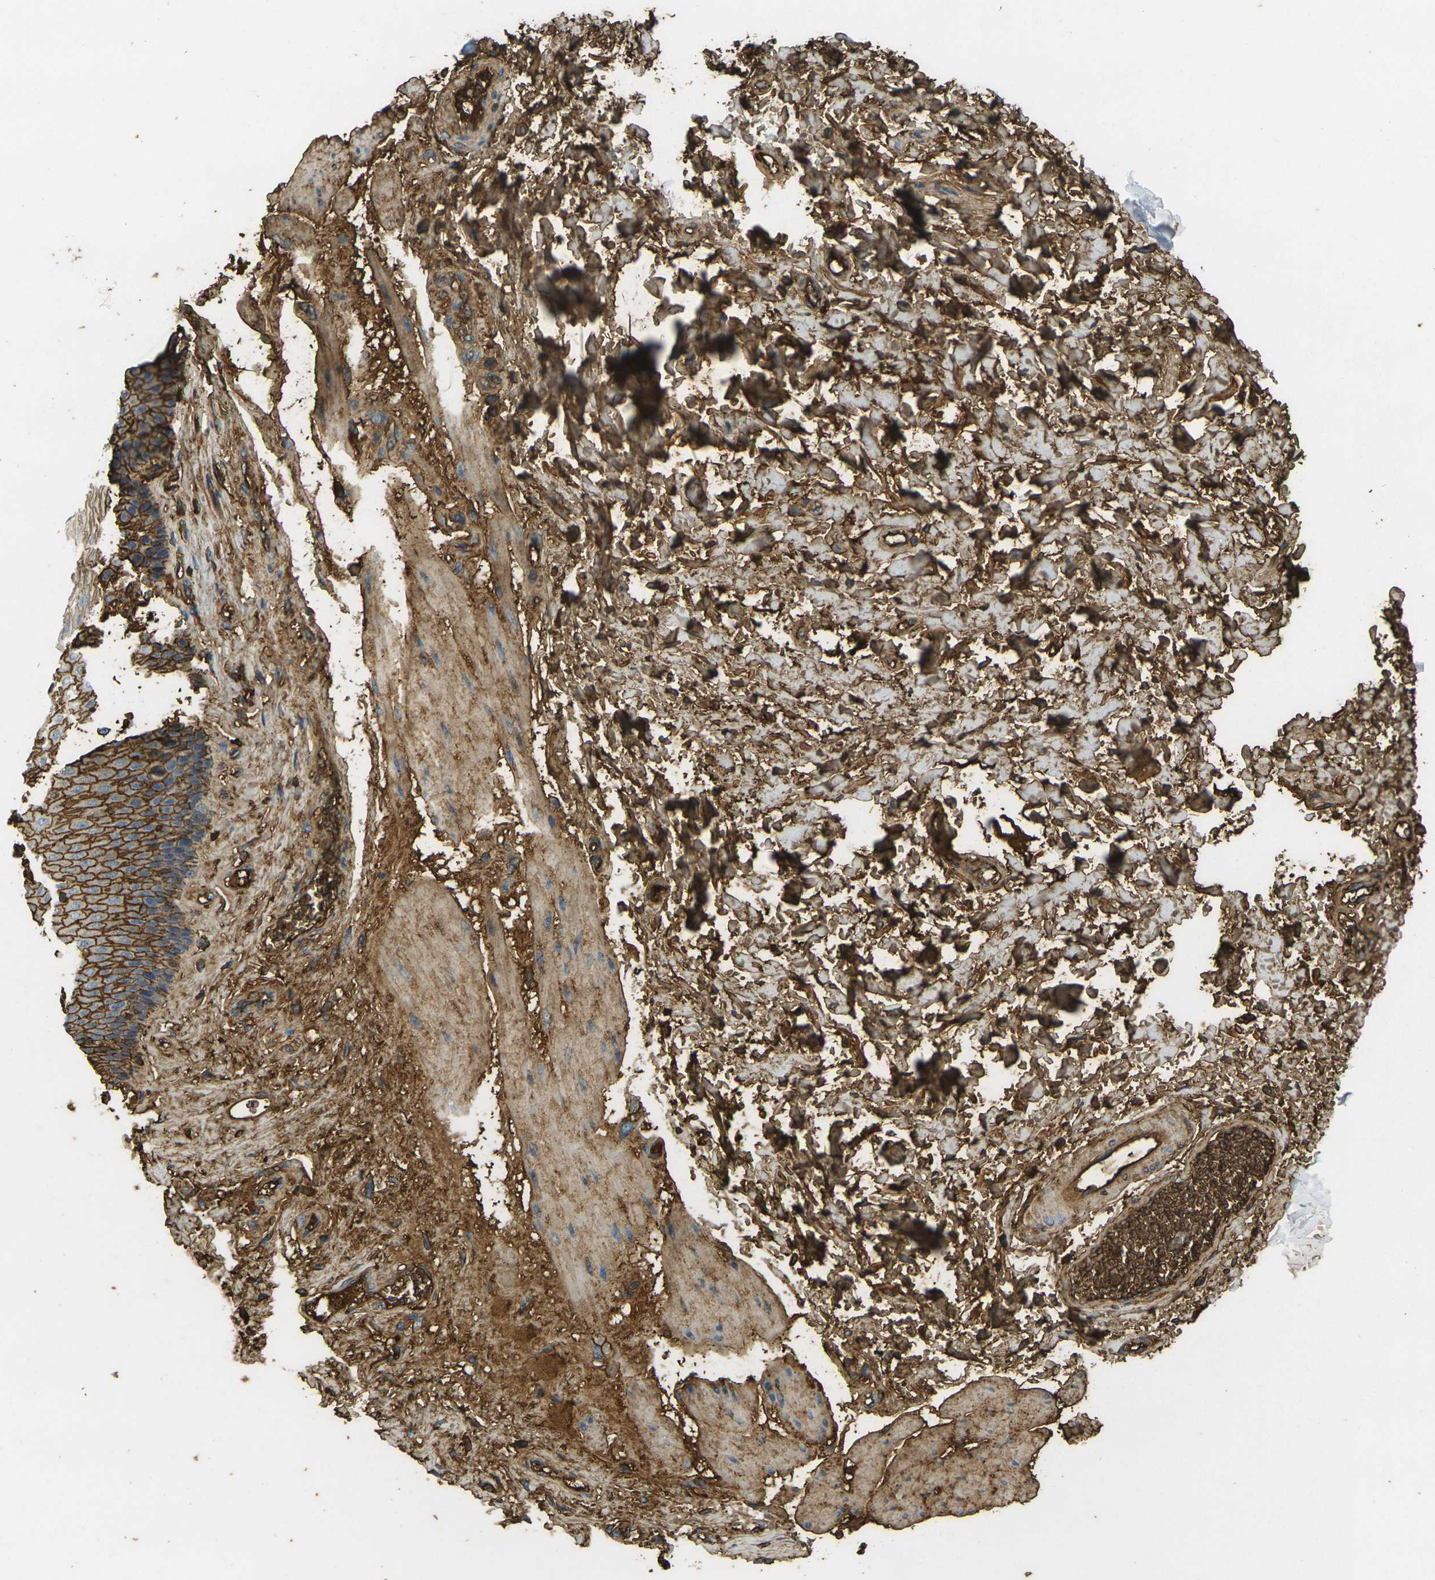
{"staining": {"intensity": "strong", "quantity": ">75%", "location": "cytoplasmic/membranous"}, "tissue": "esophagus", "cell_type": "Squamous epithelial cells", "image_type": "normal", "snomed": [{"axis": "morphology", "description": "Normal tissue, NOS"}, {"axis": "topography", "description": "Esophagus"}], "caption": "There is high levels of strong cytoplasmic/membranous expression in squamous epithelial cells of unremarkable esophagus, as demonstrated by immunohistochemical staining (brown color).", "gene": "PLCD1", "patient": {"sex": "female", "age": 72}}